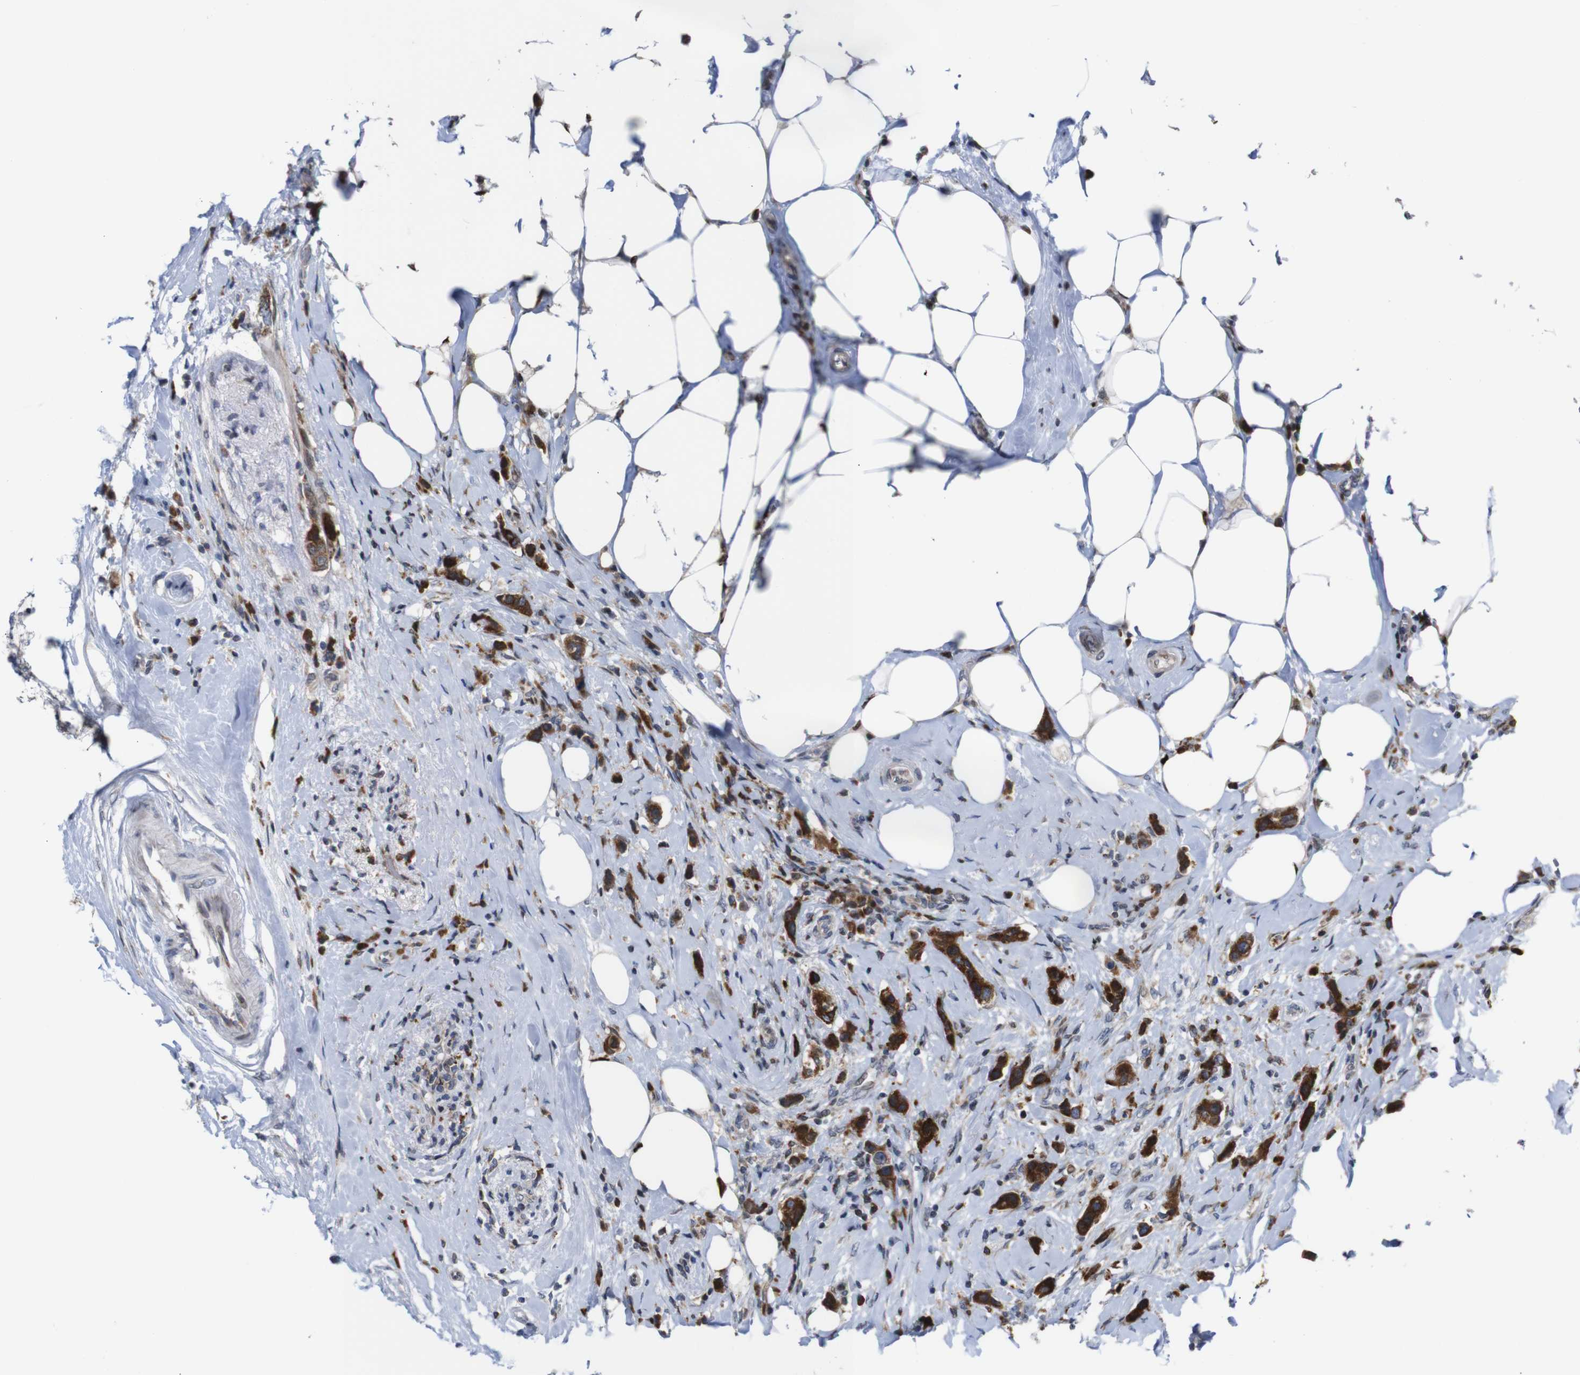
{"staining": {"intensity": "strong", "quantity": ">75%", "location": "cytoplasmic/membranous"}, "tissue": "breast cancer", "cell_type": "Tumor cells", "image_type": "cancer", "snomed": [{"axis": "morphology", "description": "Normal tissue, NOS"}, {"axis": "morphology", "description": "Duct carcinoma"}, {"axis": "topography", "description": "Breast"}], "caption": "A brown stain labels strong cytoplasmic/membranous positivity of a protein in breast infiltrating ductal carcinoma tumor cells.", "gene": "PTPN1", "patient": {"sex": "female", "age": 50}}